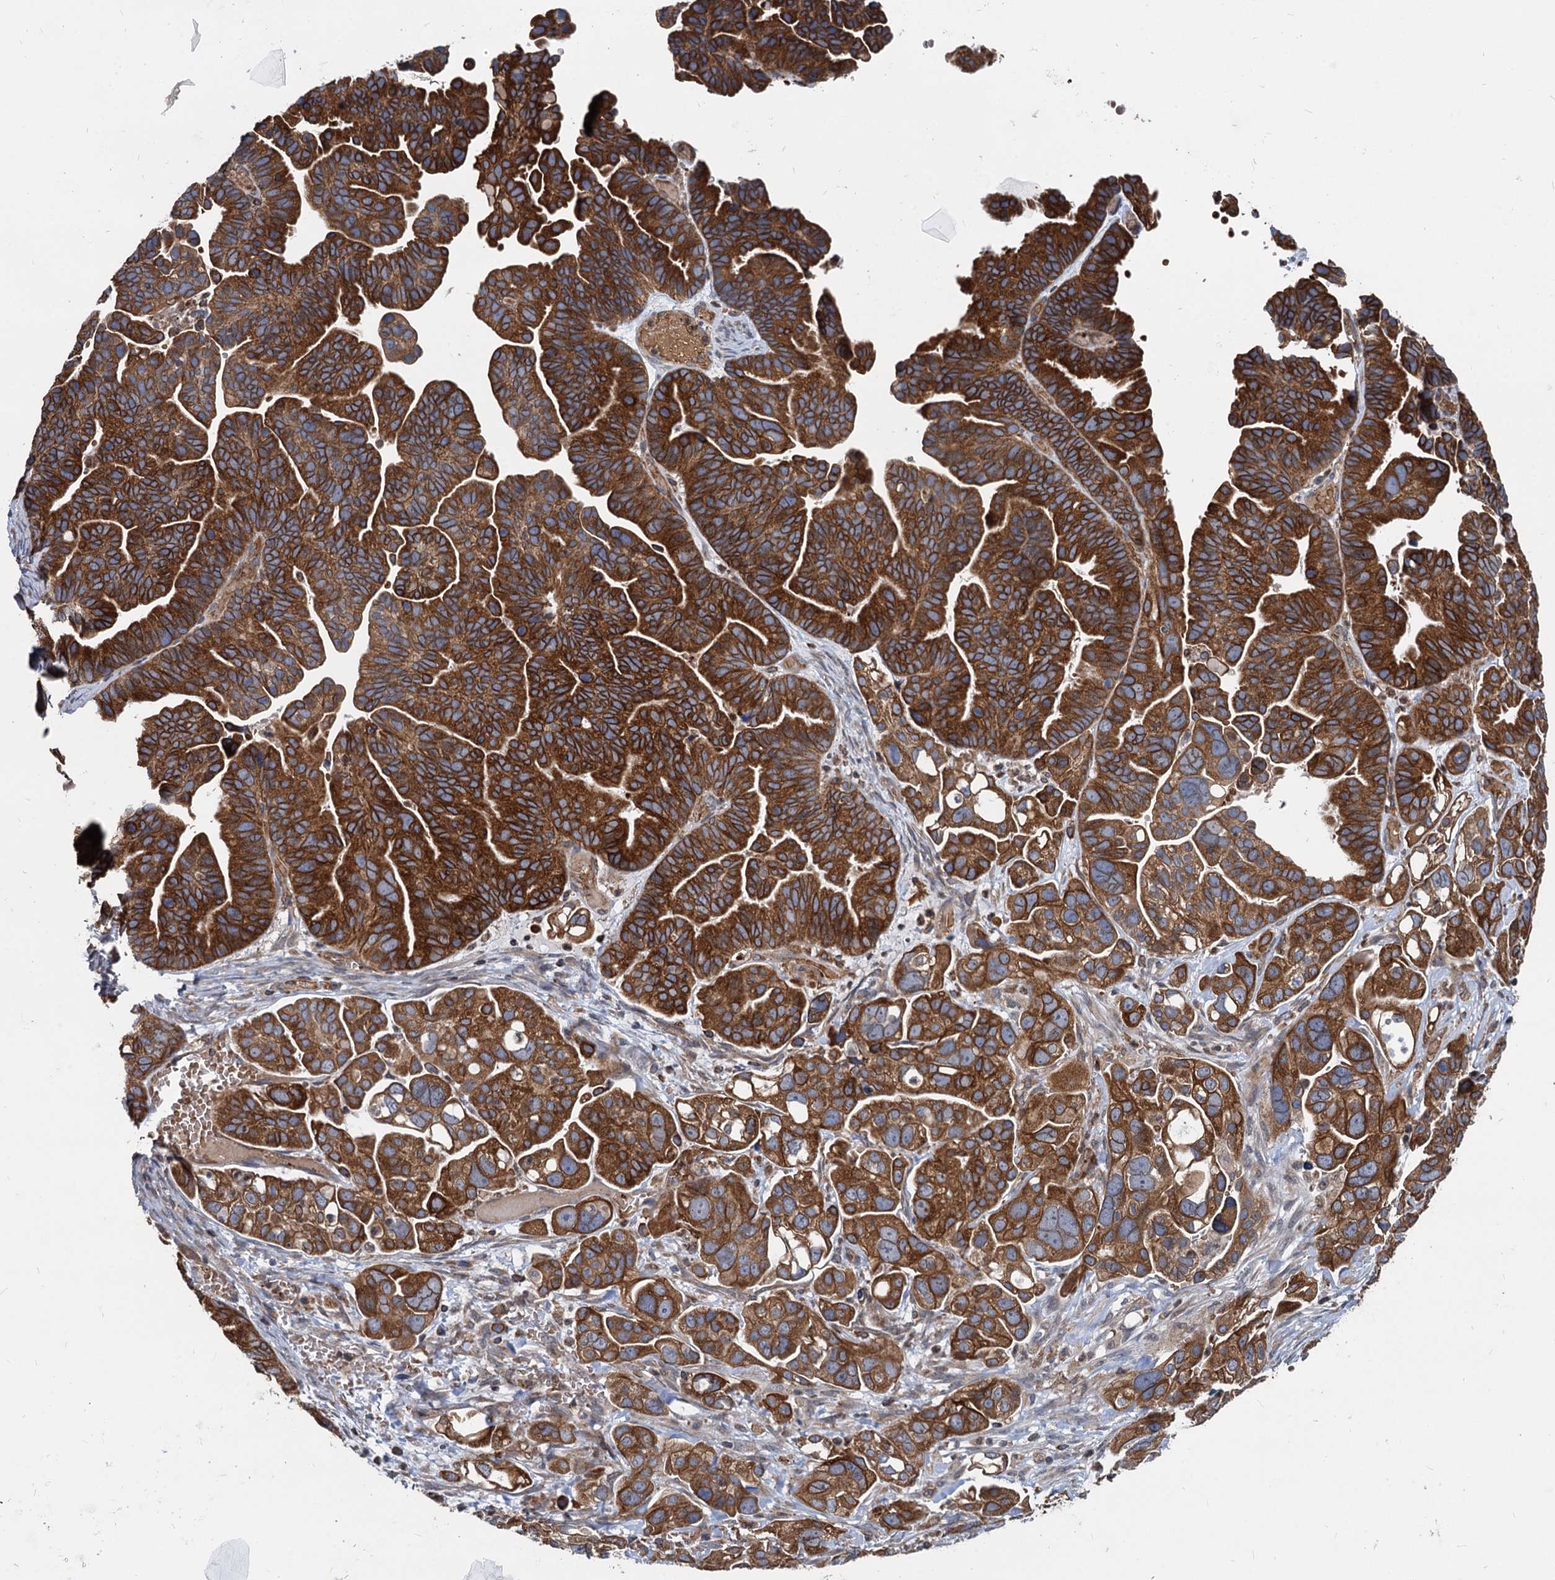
{"staining": {"intensity": "strong", "quantity": ">75%", "location": "cytoplasmic/membranous"}, "tissue": "ovarian cancer", "cell_type": "Tumor cells", "image_type": "cancer", "snomed": [{"axis": "morphology", "description": "Cystadenocarcinoma, serous, NOS"}, {"axis": "topography", "description": "Ovary"}], "caption": "Human ovarian serous cystadenocarcinoma stained with a protein marker reveals strong staining in tumor cells.", "gene": "STIM1", "patient": {"sex": "female", "age": 56}}